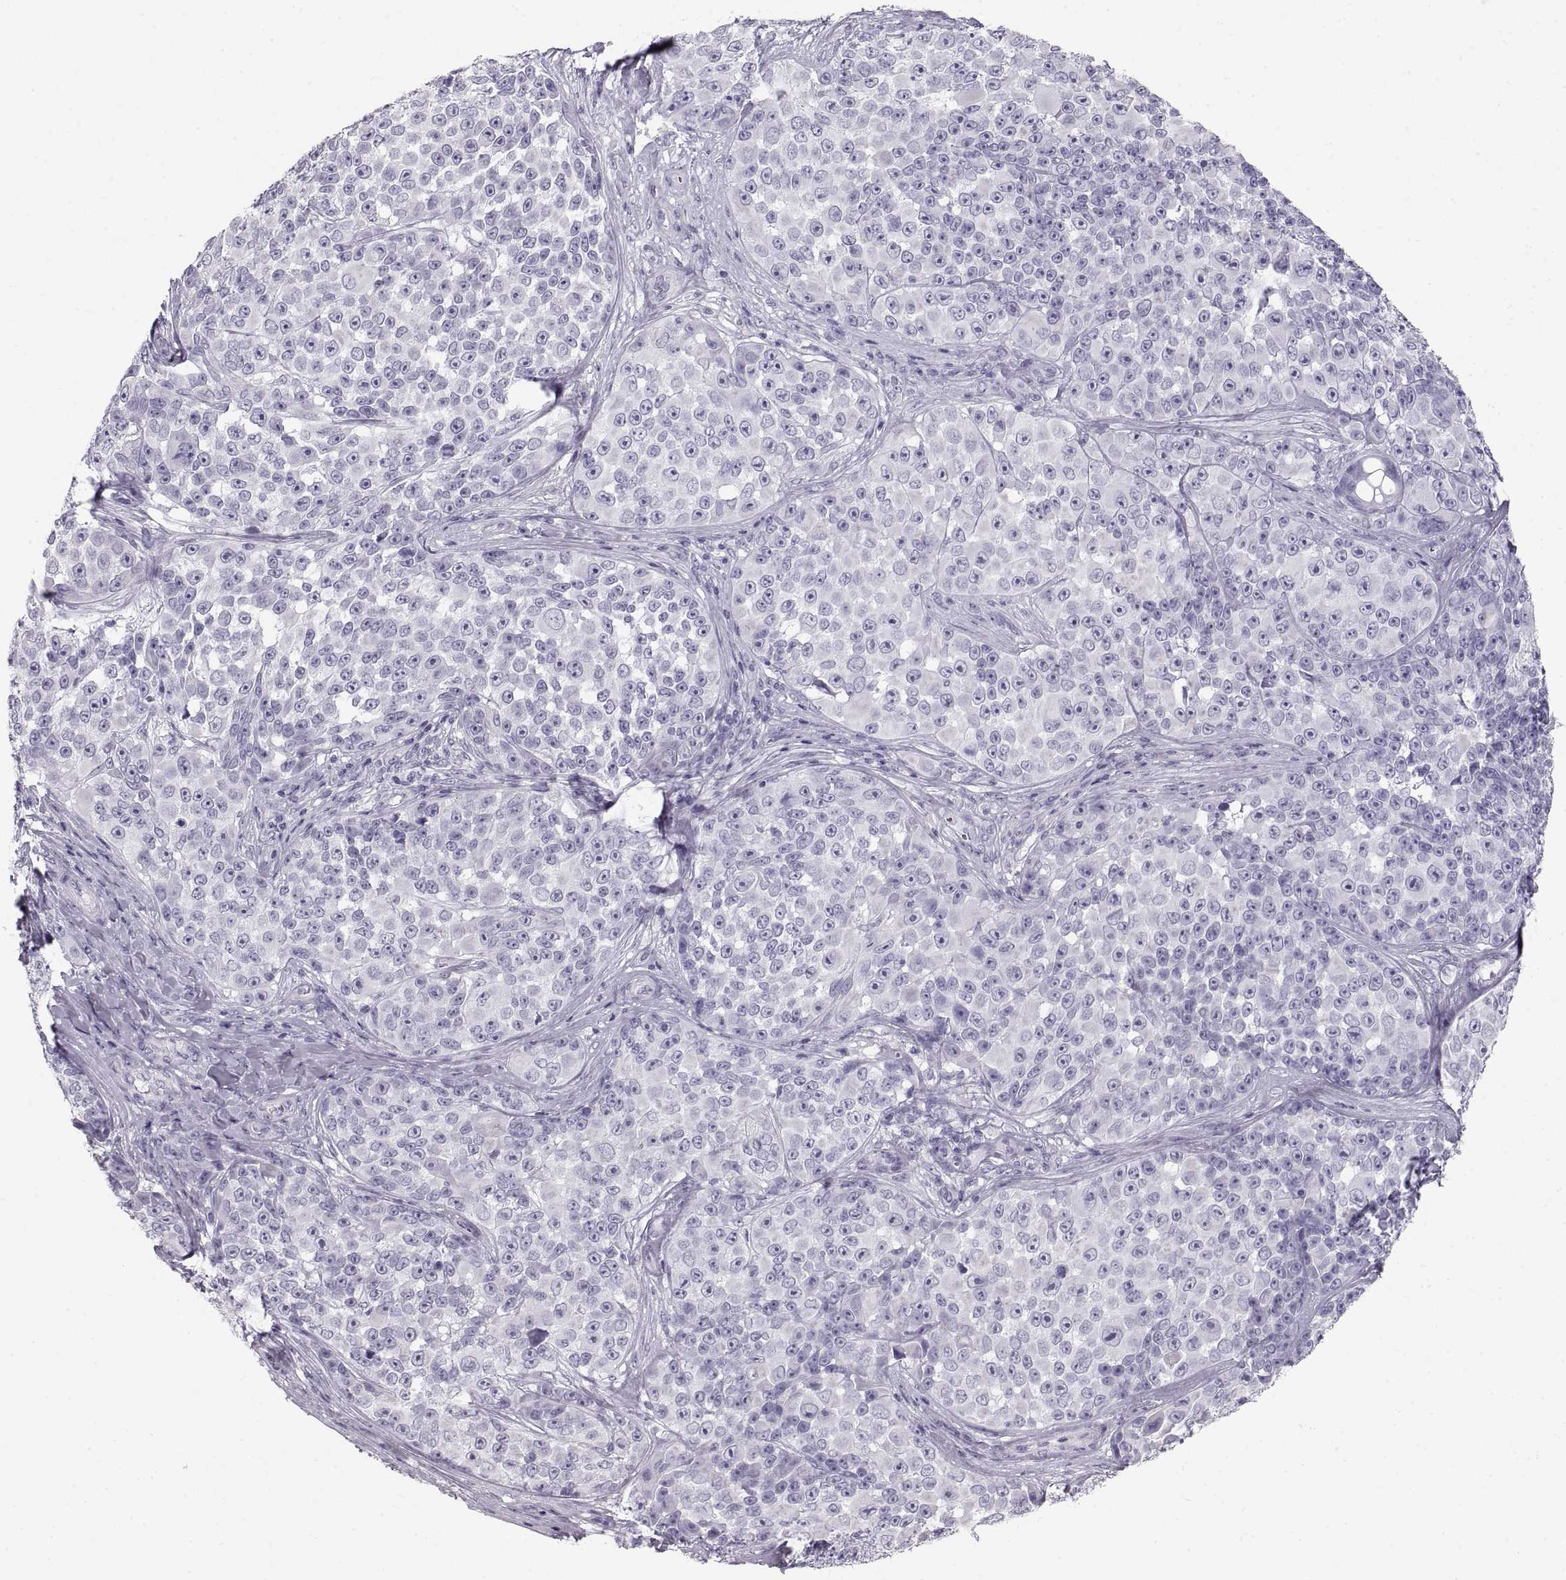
{"staining": {"intensity": "negative", "quantity": "none", "location": "none"}, "tissue": "melanoma", "cell_type": "Tumor cells", "image_type": "cancer", "snomed": [{"axis": "morphology", "description": "Malignant melanoma, NOS"}, {"axis": "topography", "description": "Skin"}], "caption": "This is an immunohistochemistry (IHC) histopathology image of human malignant melanoma. There is no expression in tumor cells.", "gene": "CRYAA", "patient": {"sex": "female", "age": 88}}